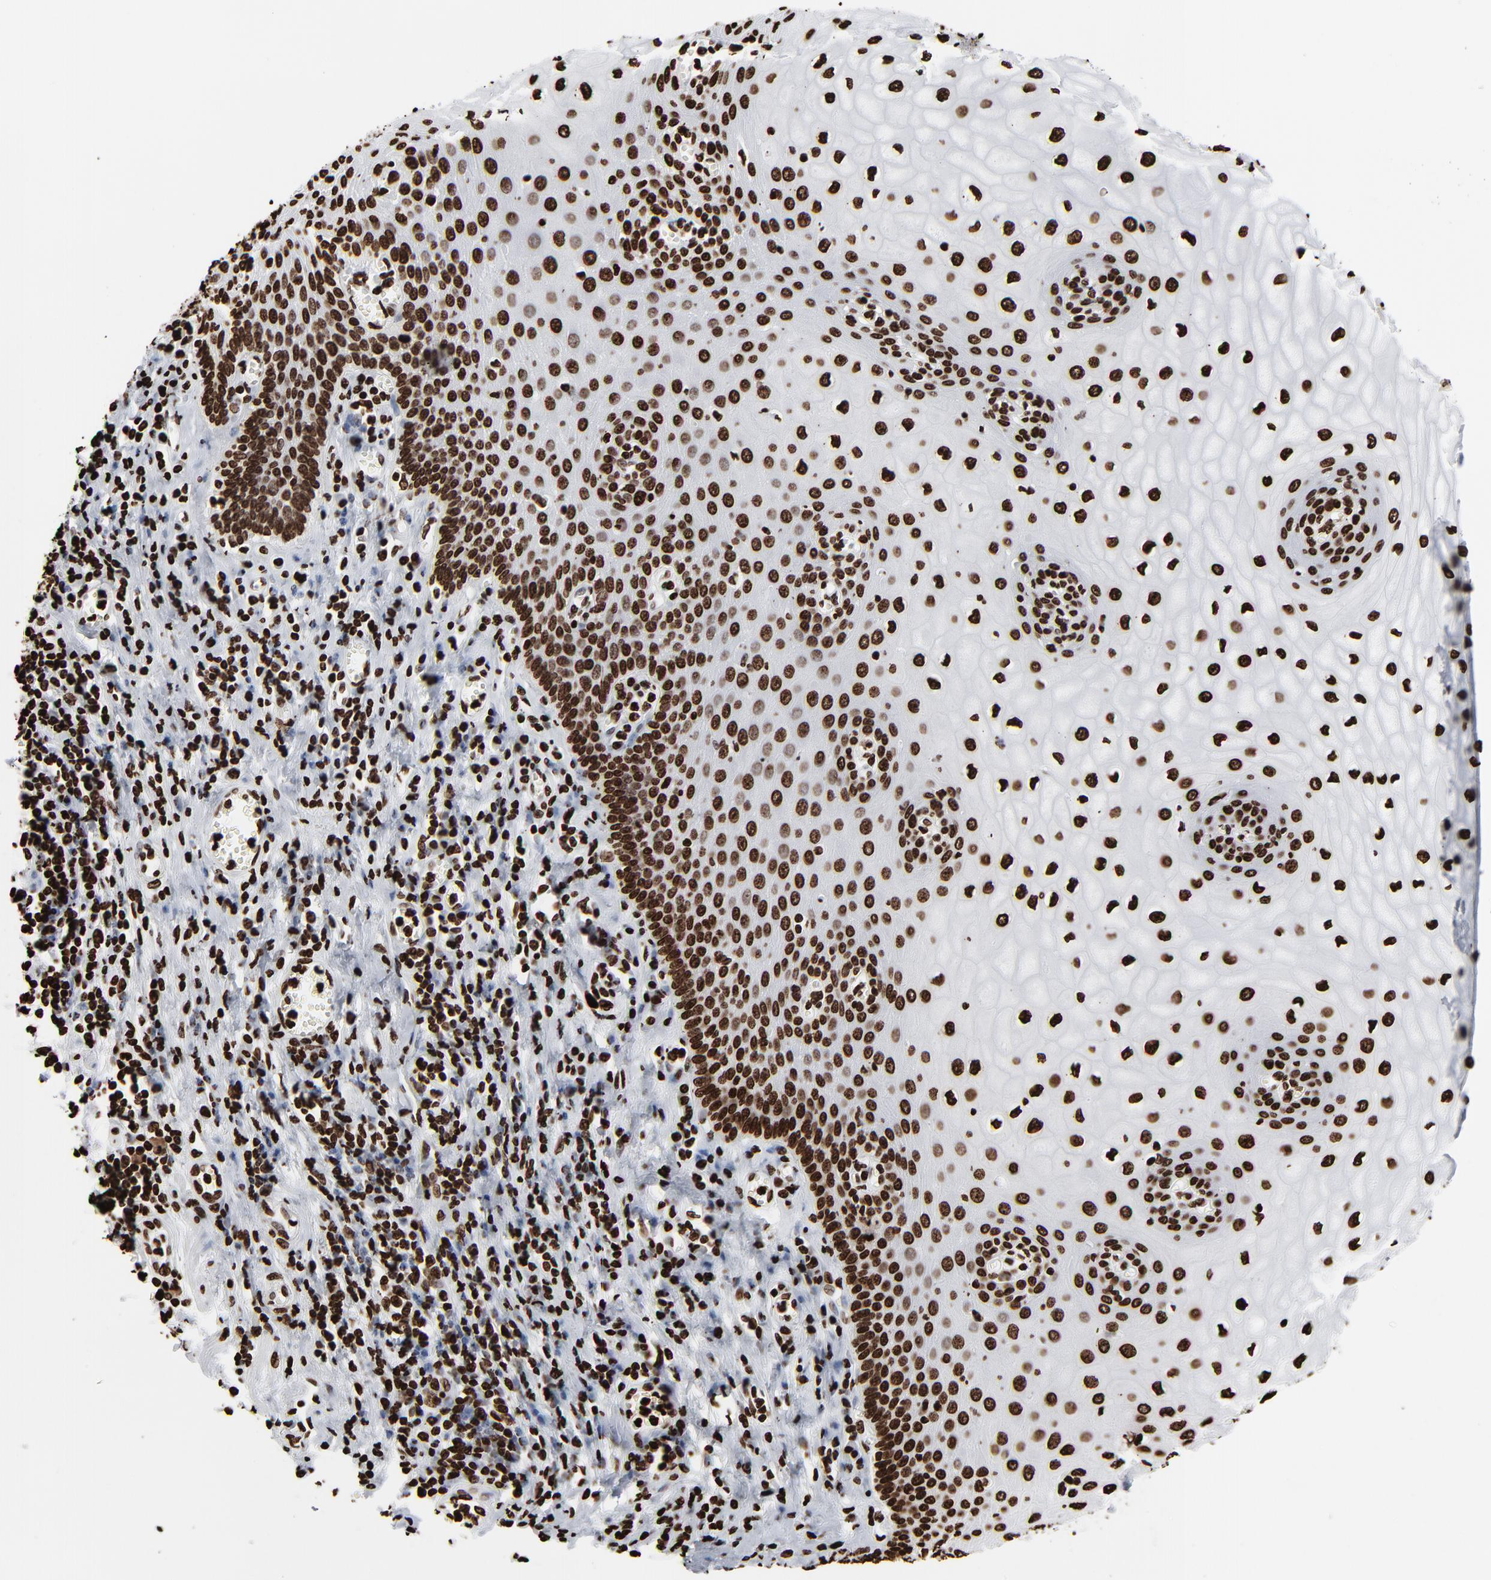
{"staining": {"intensity": "strong", "quantity": ">75%", "location": "nuclear"}, "tissue": "esophagus", "cell_type": "Squamous epithelial cells", "image_type": "normal", "snomed": [{"axis": "morphology", "description": "Normal tissue, NOS"}, {"axis": "morphology", "description": "Squamous cell carcinoma, NOS"}, {"axis": "topography", "description": "Esophagus"}], "caption": "Squamous epithelial cells display high levels of strong nuclear positivity in approximately >75% of cells in benign esophagus. (Stains: DAB in brown, nuclei in blue, Microscopy: brightfield microscopy at high magnification).", "gene": "H3", "patient": {"sex": "male", "age": 65}}